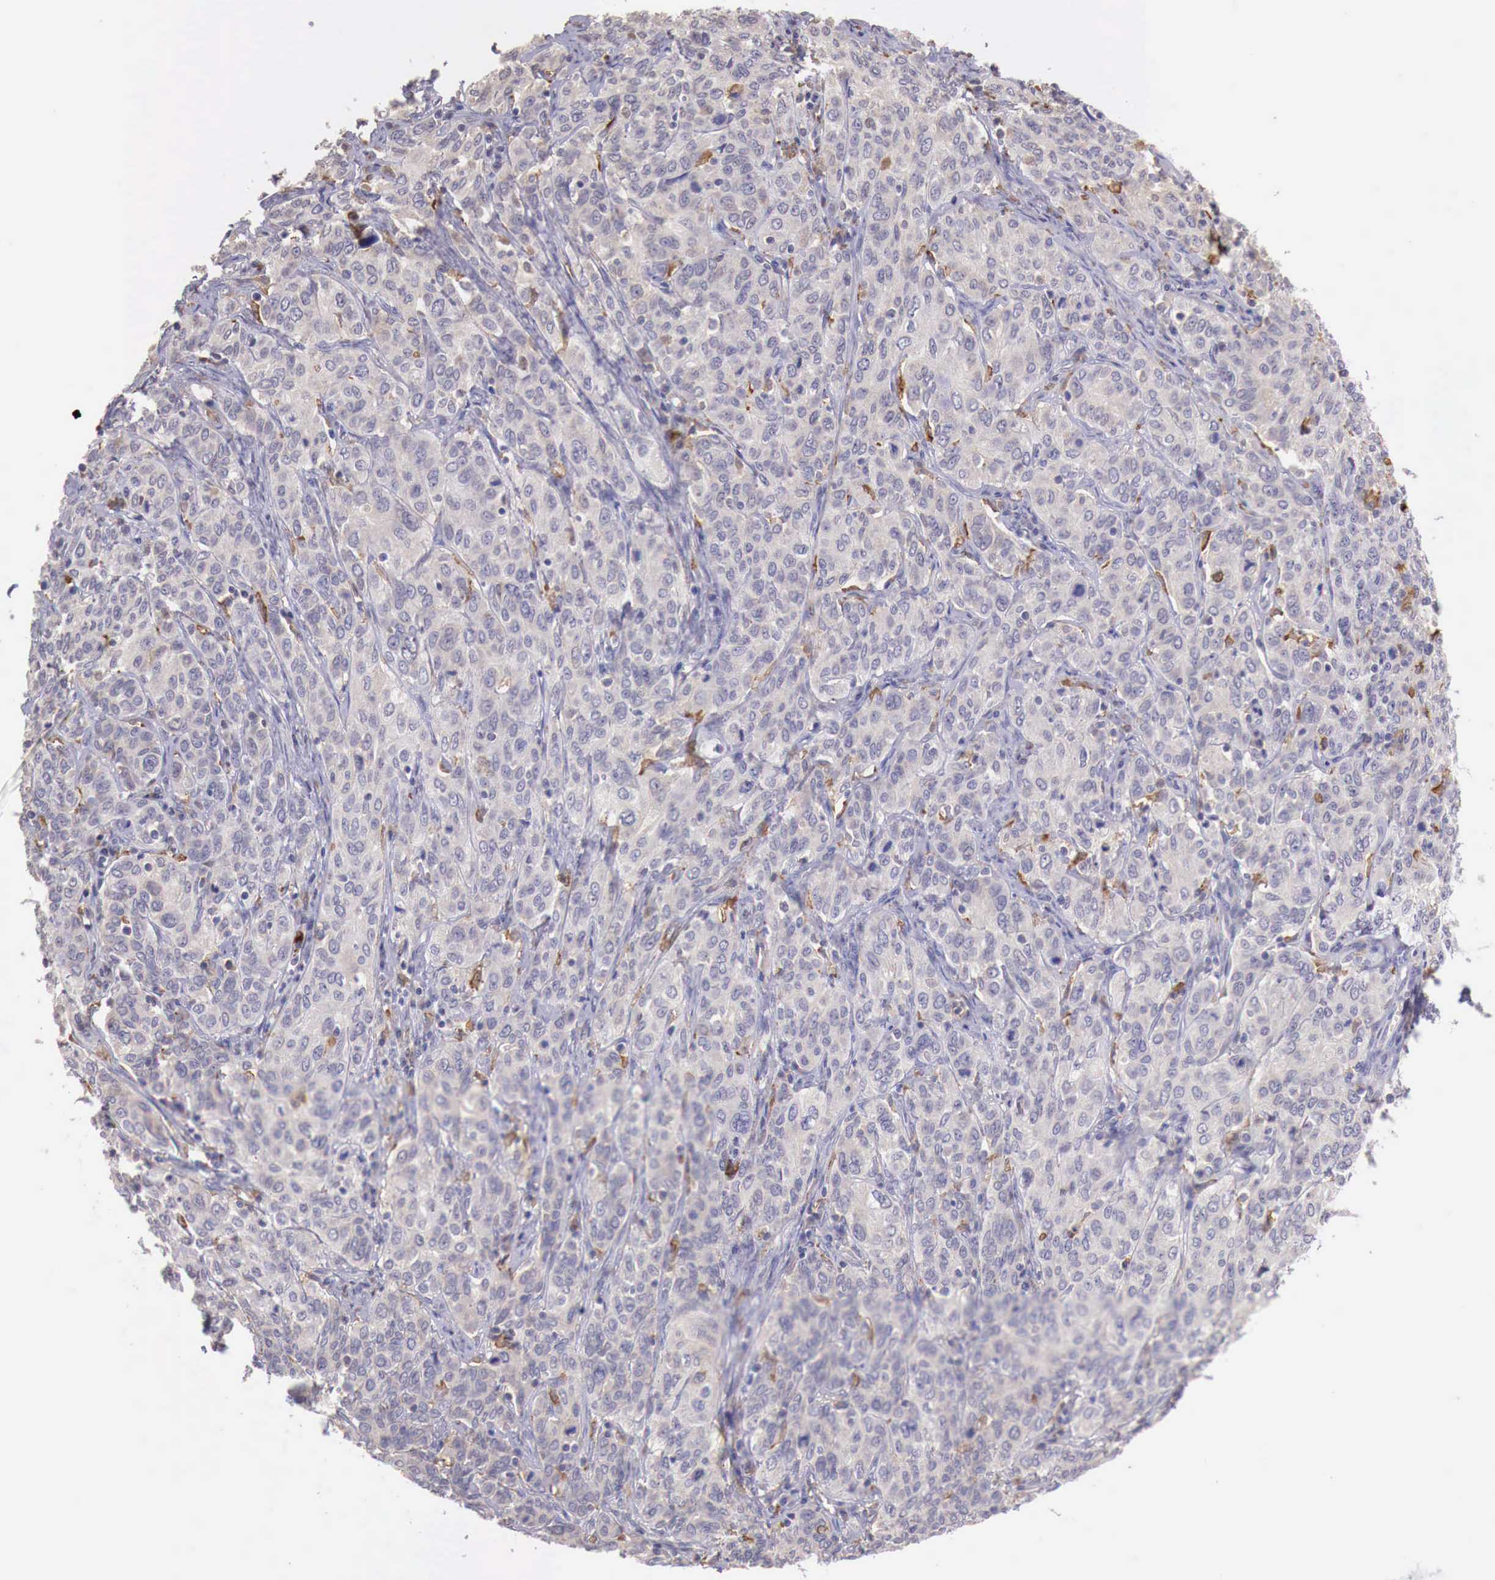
{"staining": {"intensity": "weak", "quantity": "25%-75%", "location": "cytoplasmic/membranous"}, "tissue": "cervical cancer", "cell_type": "Tumor cells", "image_type": "cancer", "snomed": [{"axis": "morphology", "description": "Squamous cell carcinoma, NOS"}, {"axis": "topography", "description": "Cervix"}], "caption": "Brown immunohistochemical staining in cervical cancer (squamous cell carcinoma) exhibits weak cytoplasmic/membranous staining in approximately 25%-75% of tumor cells.", "gene": "CHRDL1", "patient": {"sex": "female", "age": 38}}